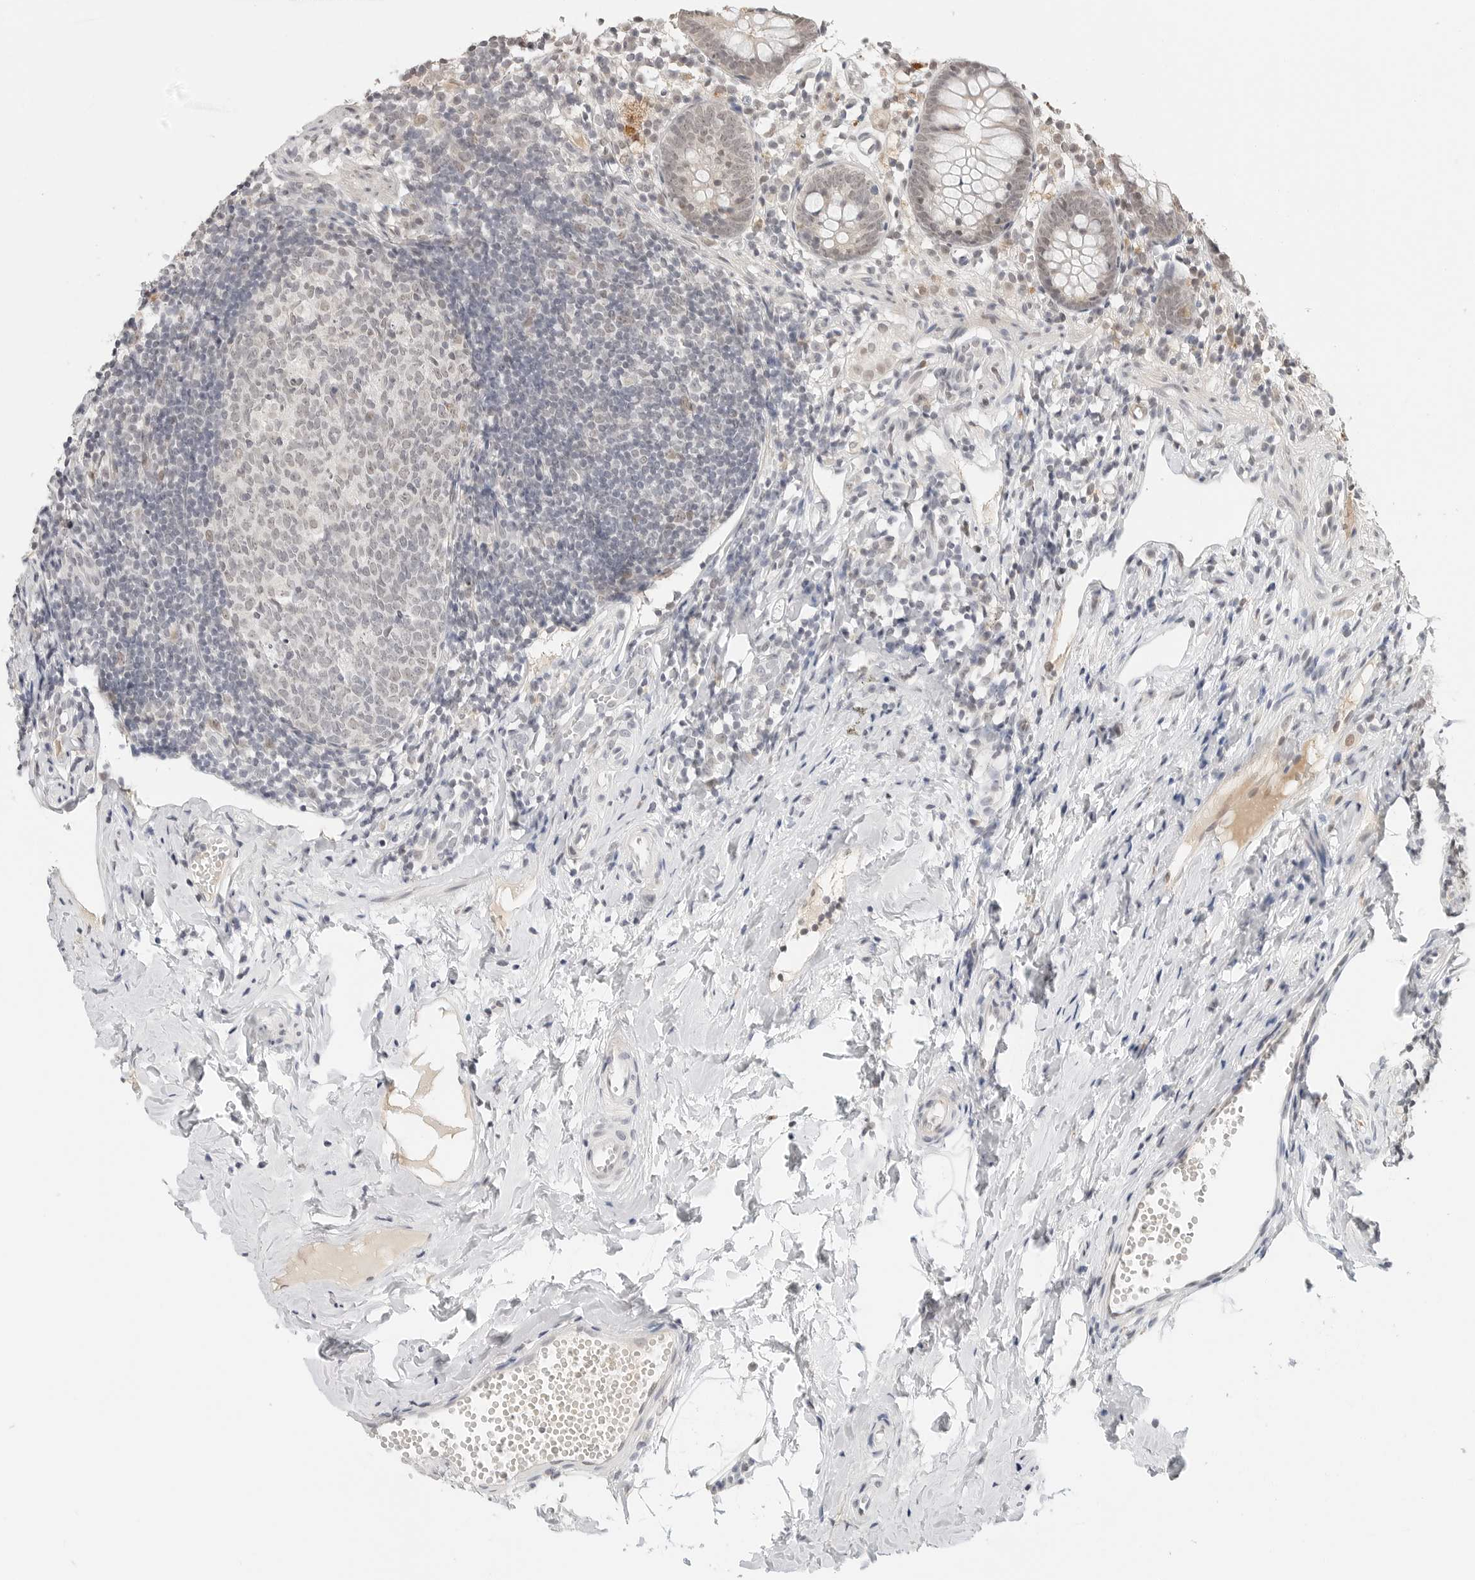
{"staining": {"intensity": "weak", "quantity": "<25%", "location": "nuclear"}, "tissue": "appendix", "cell_type": "Glandular cells", "image_type": "normal", "snomed": [{"axis": "morphology", "description": "Normal tissue, NOS"}, {"axis": "topography", "description": "Appendix"}], "caption": "An immunohistochemistry image of normal appendix is shown. There is no staining in glandular cells of appendix. (DAB (3,3'-diaminobenzidine) immunohistochemistry (IHC) visualized using brightfield microscopy, high magnification).", "gene": "TSEN2", "patient": {"sex": "female", "age": 20}}